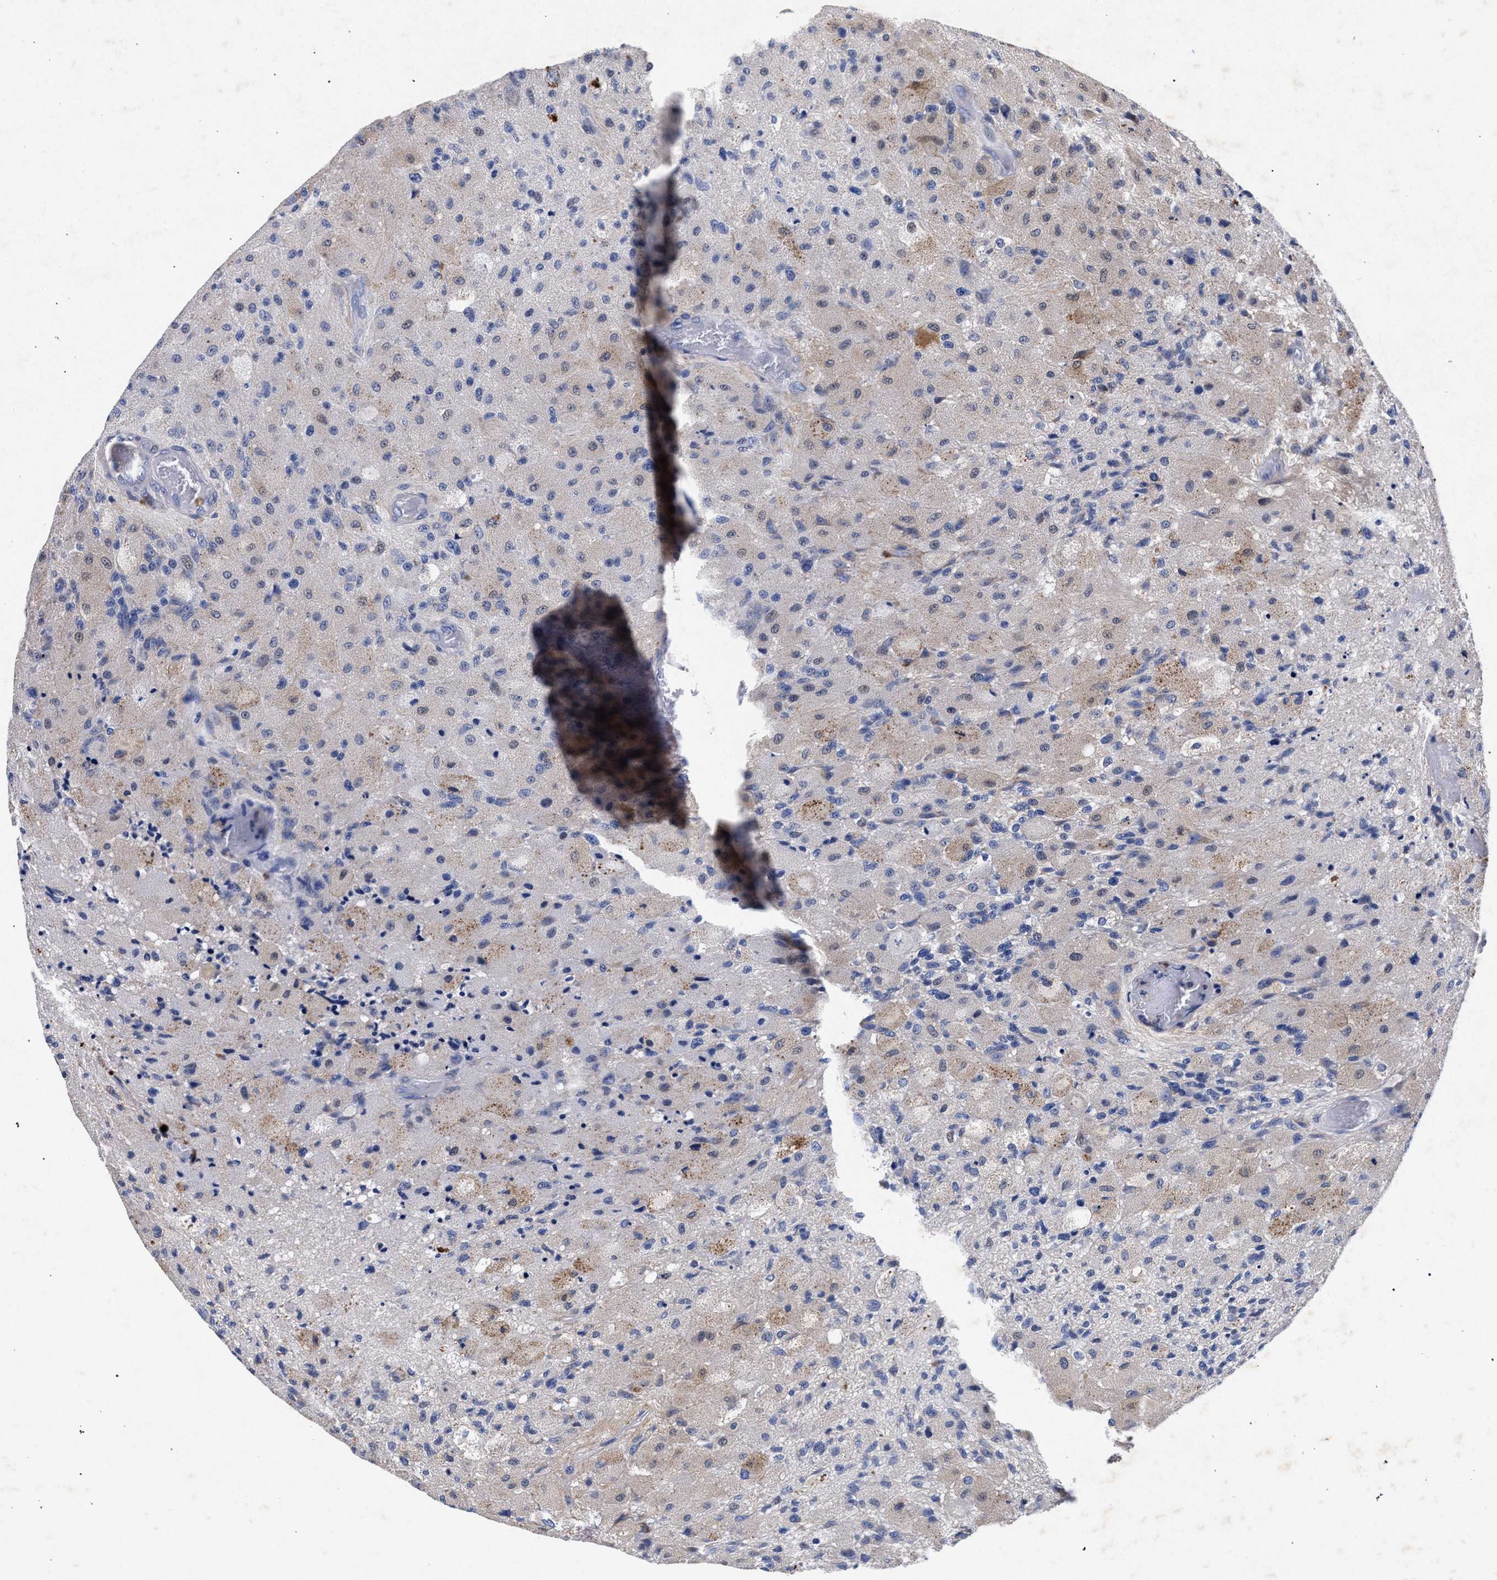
{"staining": {"intensity": "weak", "quantity": "<25%", "location": "cytoplasmic/membranous"}, "tissue": "glioma", "cell_type": "Tumor cells", "image_type": "cancer", "snomed": [{"axis": "morphology", "description": "Normal tissue, NOS"}, {"axis": "morphology", "description": "Glioma, malignant, High grade"}, {"axis": "topography", "description": "Cerebral cortex"}], "caption": "DAB (3,3'-diaminobenzidine) immunohistochemical staining of human malignant glioma (high-grade) shows no significant expression in tumor cells.", "gene": "HSD17B14", "patient": {"sex": "male", "age": 77}}